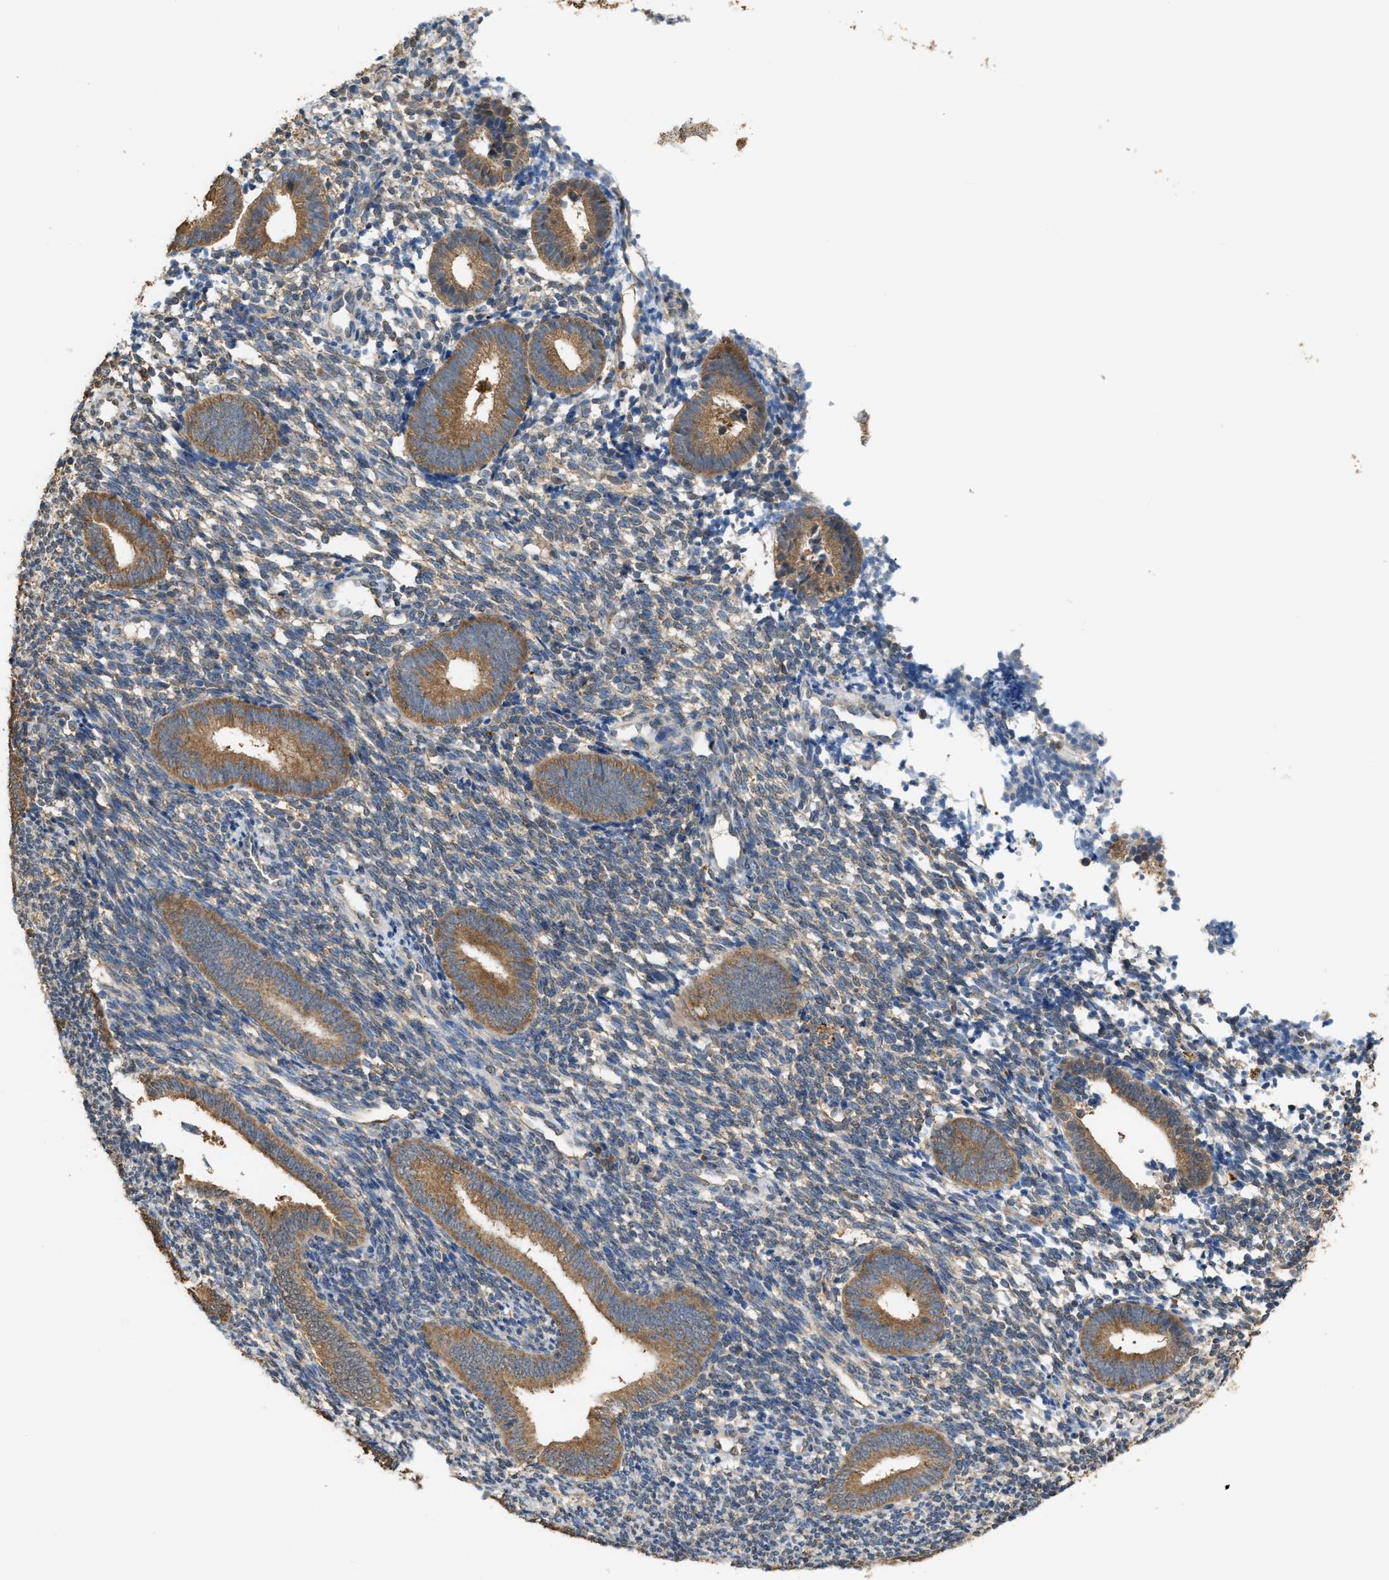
{"staining": {"intensity": "weak", "quantity": "25%-75%", "location": "cytoplasmic/membranous"}, "tissue": "endometrium", "cell_type": "Cells in endometrial stroma", "image_type": "normal", "snomed": [{"axis": "morphology", "description": "Normal tissue, NOS"}, {"axis": "topography", "description": "Uterus"}, {"axis": "topography", "description": "Endometrium"}], "caption": "Protein staining by IHC demonstrates weak cytoplasmic/membranous staining in approximately 25%-75% of cells in endometrial stroma in unremarkable endometrium. (DAB = brown stain, brightfield microscopy at high magnification).", "gene": "GCN1", "patient": {"sex": "female", "age": 33}}